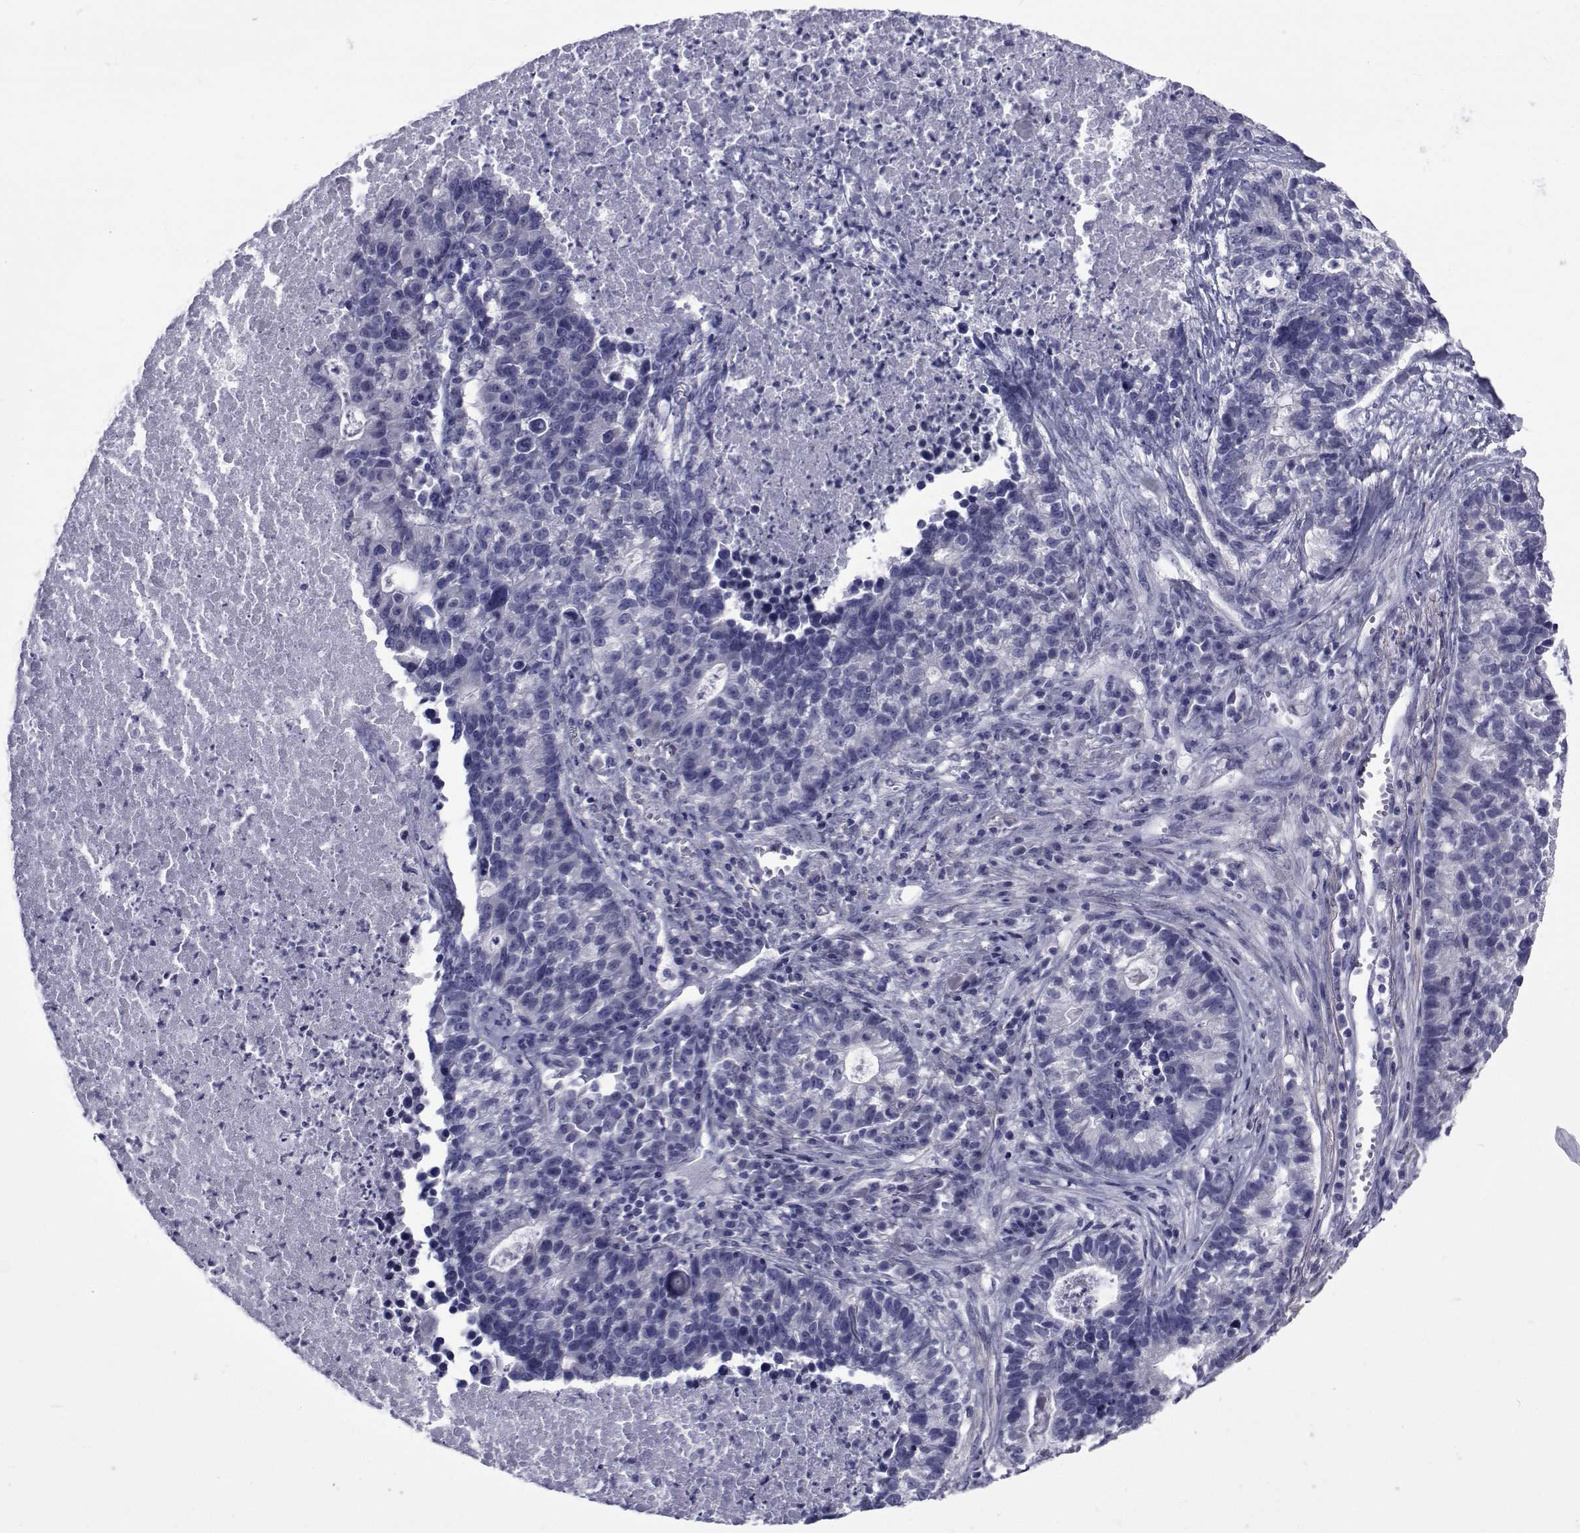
{"staining": {"intensity": "negative", "quantity": "none", "location": "none"}, "tissue": "lung cancer", "cell_type": "Tumor cells", "image_type": "cancer", "snomed": [{"axis": "morphology", "description": "Adenocarcinoma, NOS"}, {"axis": "topography", "description": "Lung"}], "caption": "Tumor cells are negative for protein expression in human lung adenocarcinoma. (IHC, brightfield microscopy, high magnification).", "gene": "GKAP1", "patient": {"sex": "male", "age": 57}}